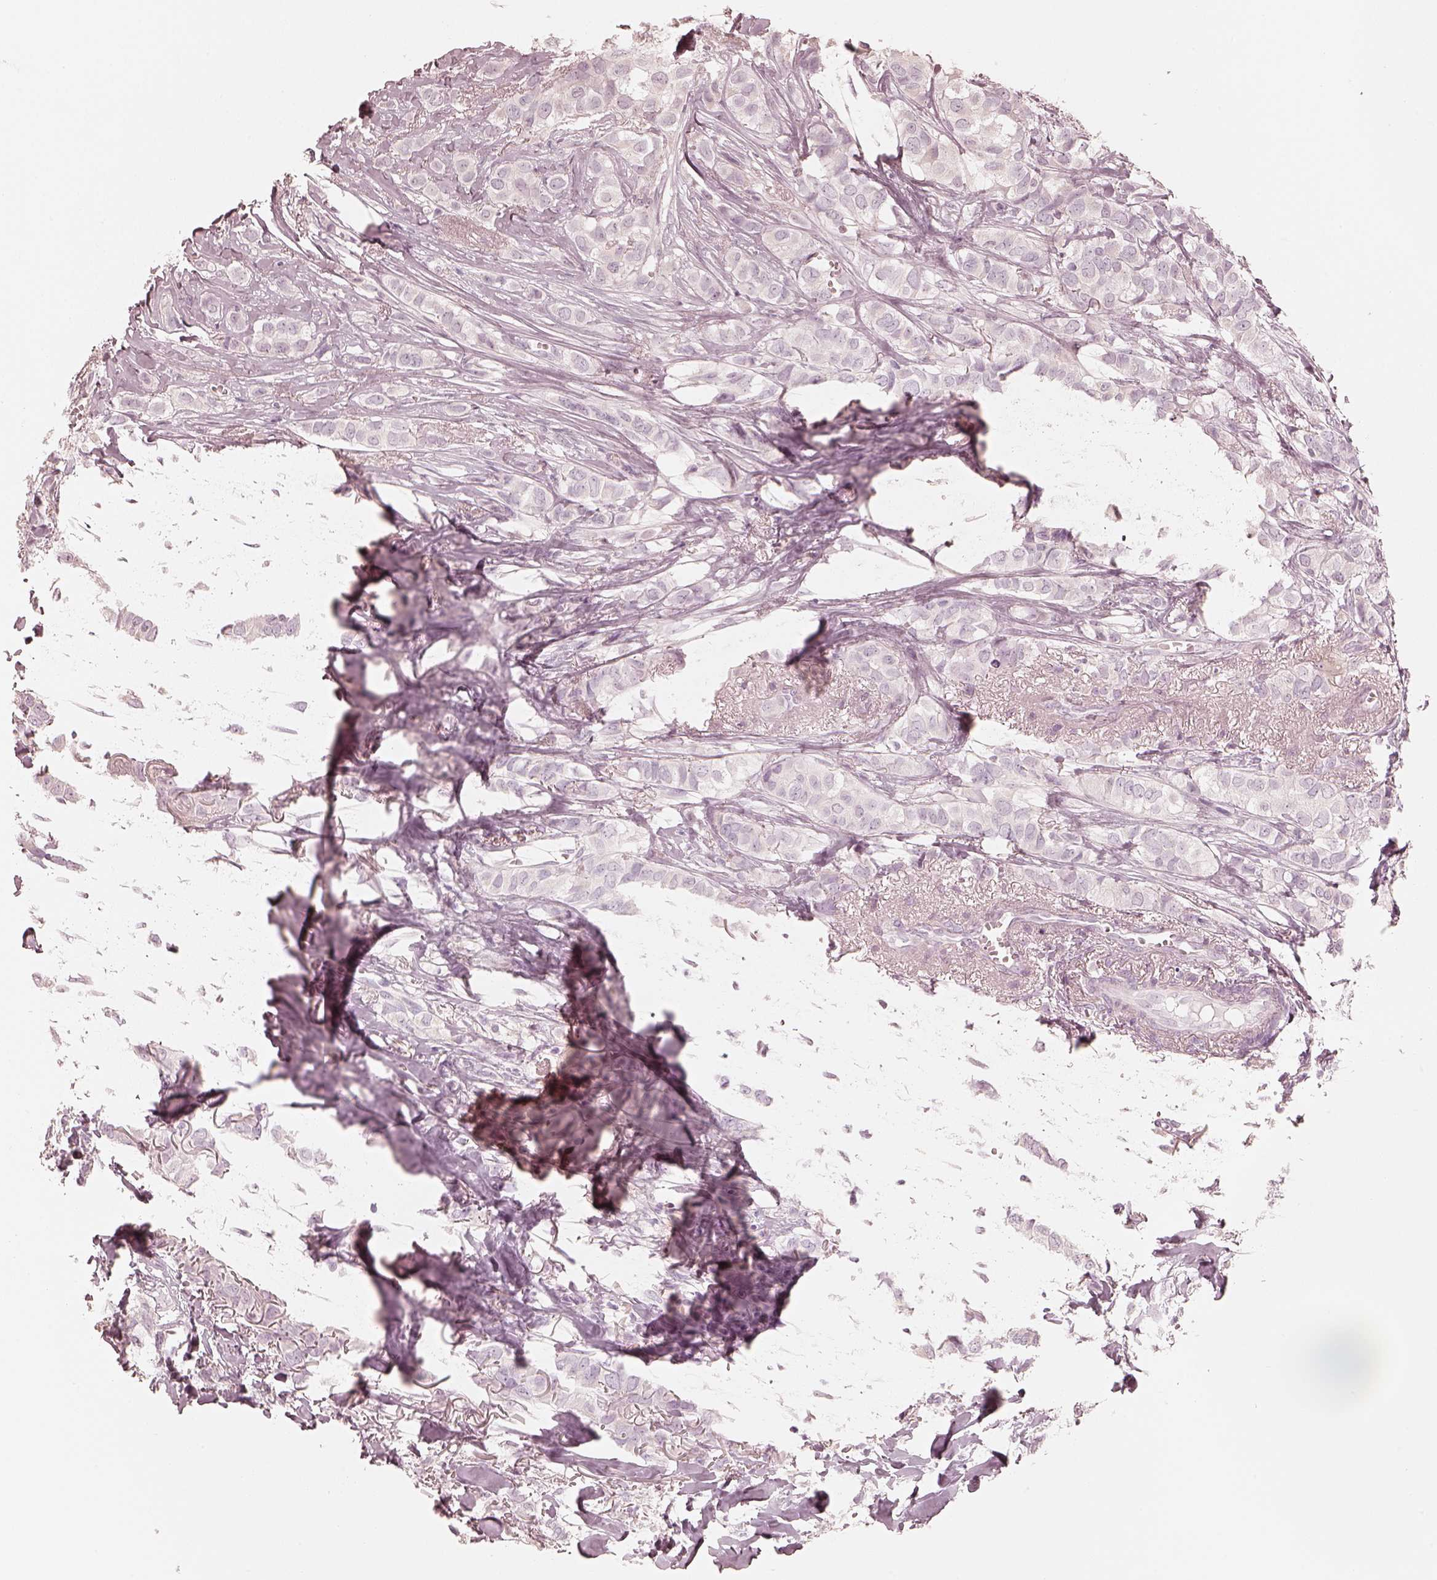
{"staining": {"intensity": "negative", "quantity": "none", "location": "none"}, "tissue": "breast cancer", "cell_type": "Tumor cells", "image_type": "cancer", "snomed": [{"axis": "morphology", "description": "Duct carcinoma"}, {"axis": "topography", "description": "Breast"}], "caption": "An IHC micrograph of breast infiltrating ductal carcinoma is shown. There is no staining in tumor cells of breast infiltrating ductal carcinoma. (DAB (3,3'-diaminobenzidine) IHC visualized using brightfield microscopy, high magnification).", "gene": "CALR3", "patient": {"sex": "female", "age": 85}}